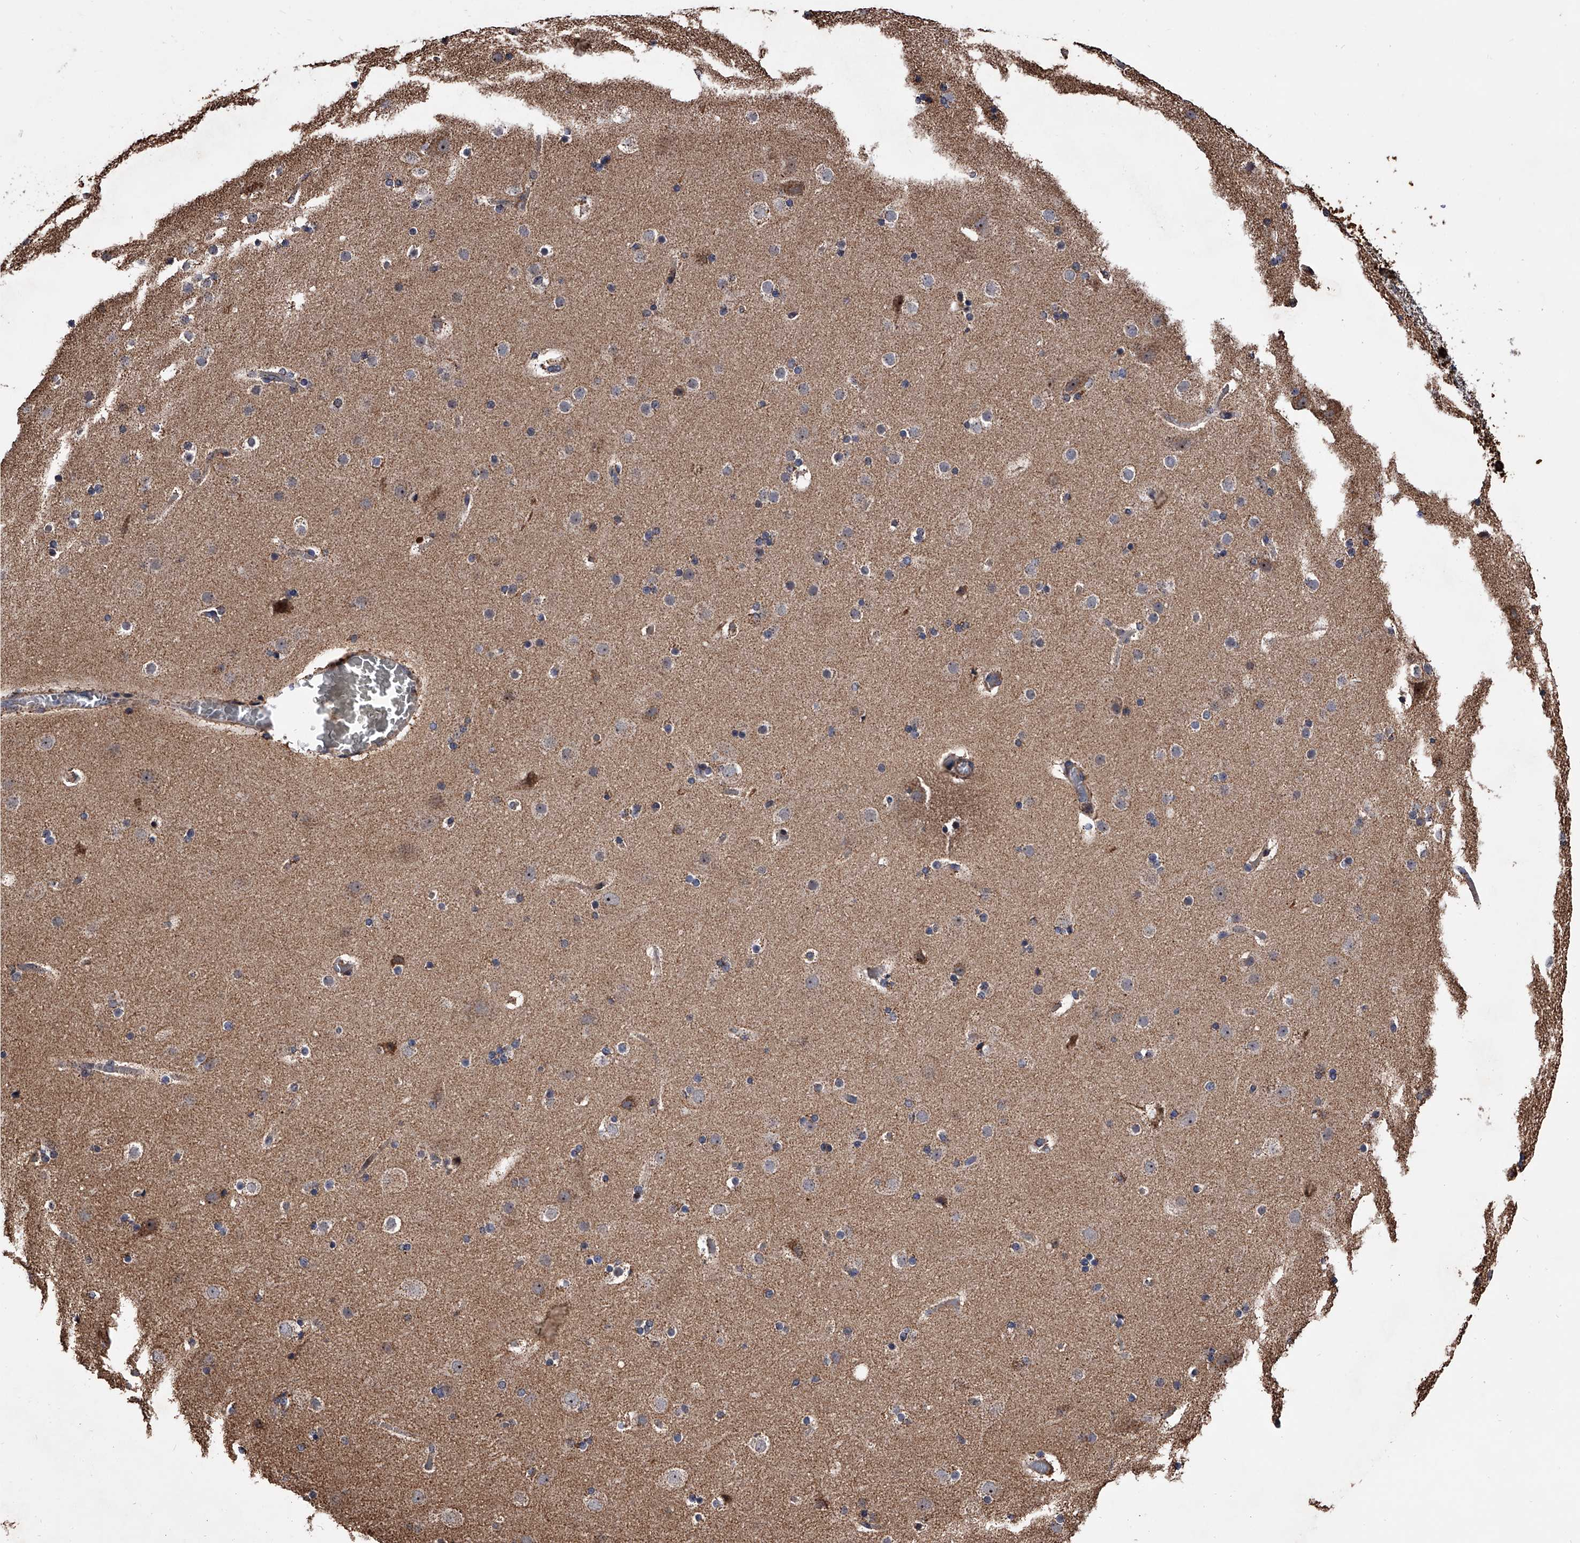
{"staining": {"intensity": "strong", "quantity": ">75%", "location": "cytoplasmic/membranous"}, "tissue": "cerebral cortex", "cell_type": "Endothelial cells", "image_type": "normal", "snomed": [{"axis": "morphology", "description": "Normal tissue, NOS"}, {"axis": "topography", "description": "Cerebral cortex"}], "caption": "This micrograph displays benign cerebral cortex stained with immunohistochemistry (IHC) to label a protein in brown. The cytoplasmic/membranous of endothelial cells show strong positivity for the protein. Nuclei are counter-stained blue.", "gene": "SMPDL3A", "patient": {"sex": "male", "age": 57}}